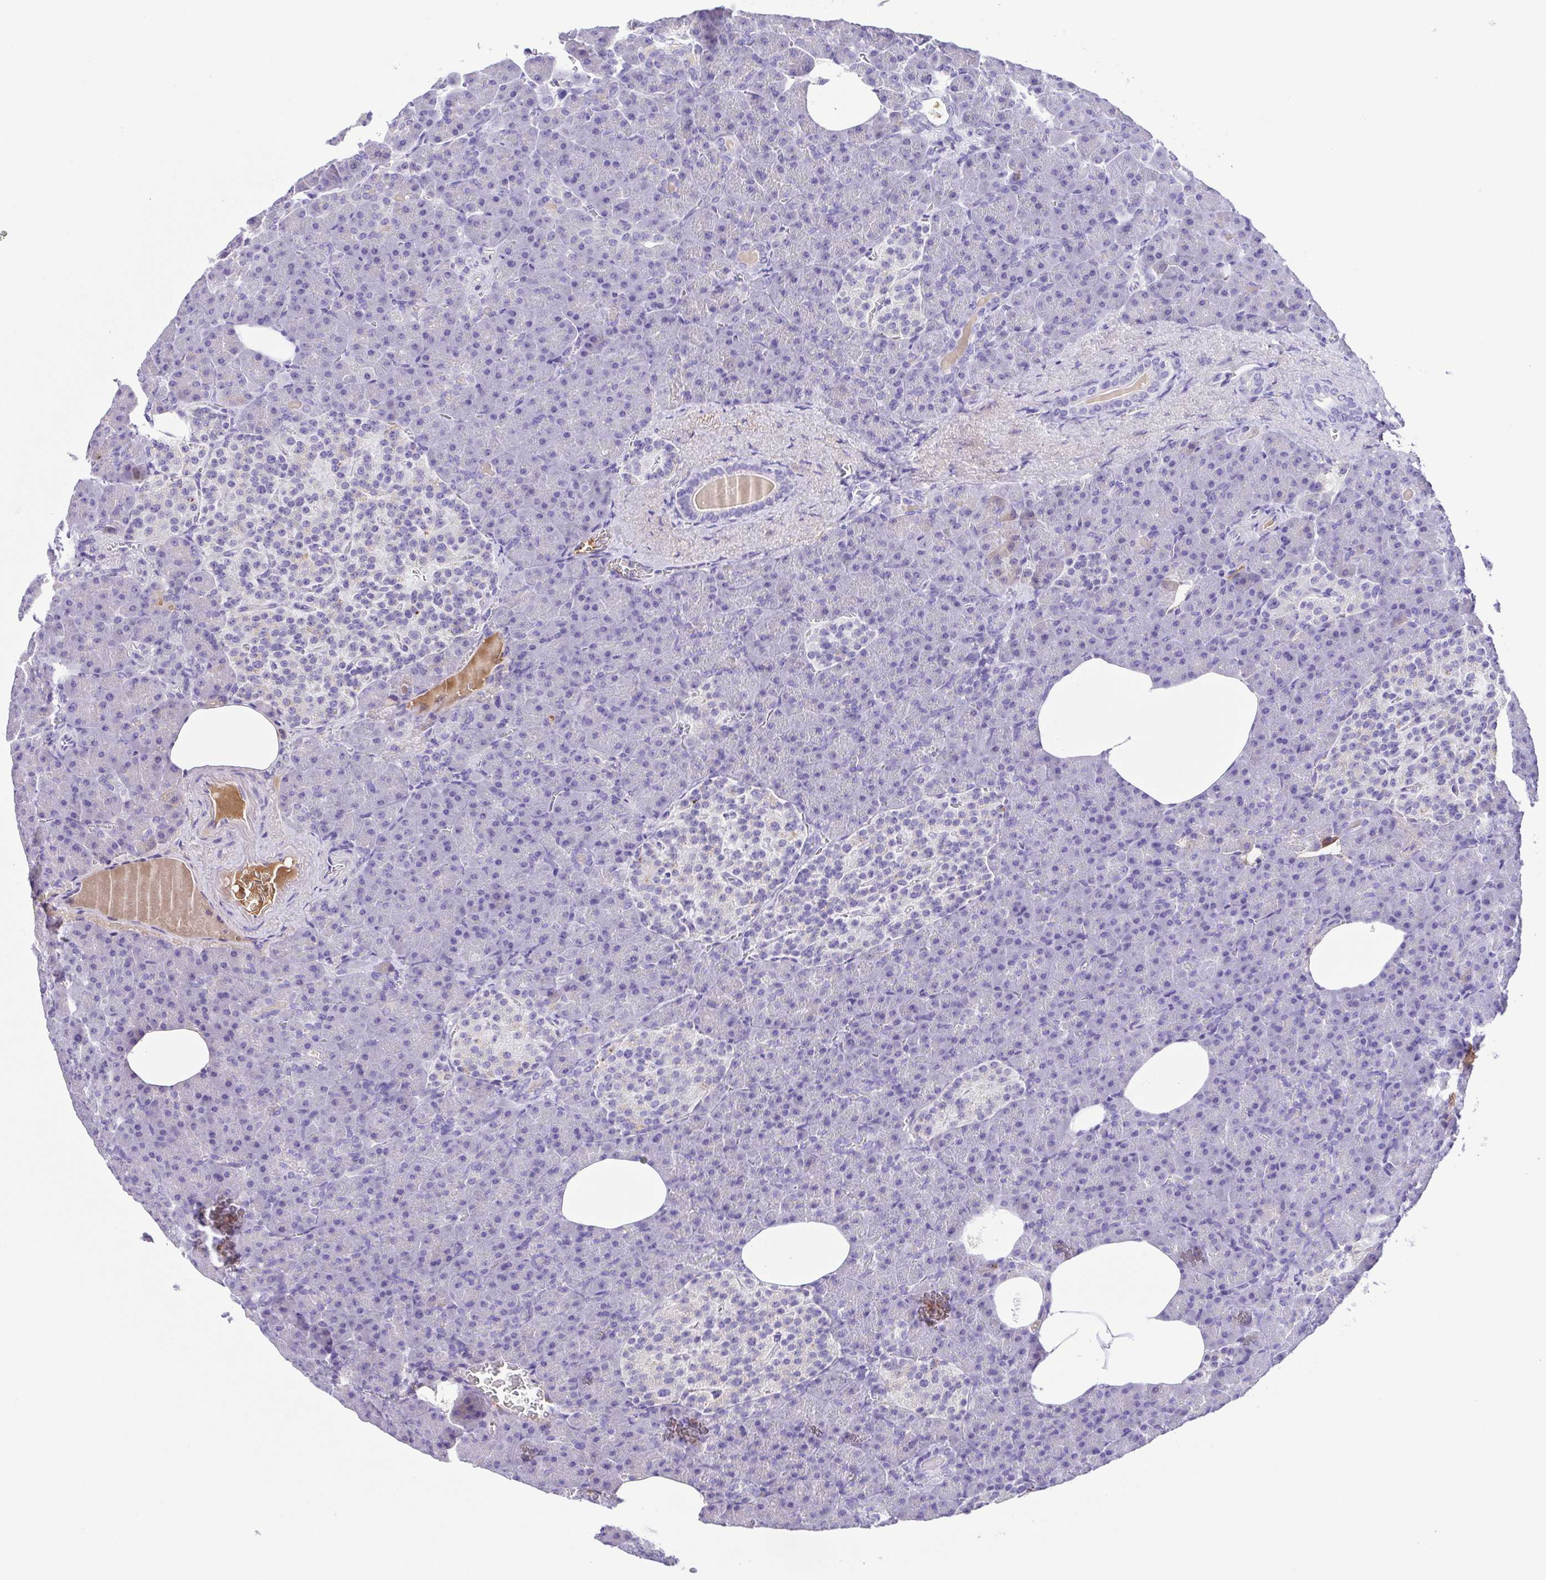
{"staining": {"intensity": "negative", "quantity": "none", "location": "none"}, "tissue": "pancreas", "cell_type": "Exocrine glandular cells", "image_type": "normal", "snomed": [{"axis": "morphology", "description": "Normal tissue, NOS"}, {"axis": "topography", "description": "Pancreas"}], "caption": "Immunohistochemistry (IHC) of unremarkable pancreas demonstrates no staining in exocrine glandular cells.", "gene": "IGFL1", "patient": {"sex": "female", "age": 74}}